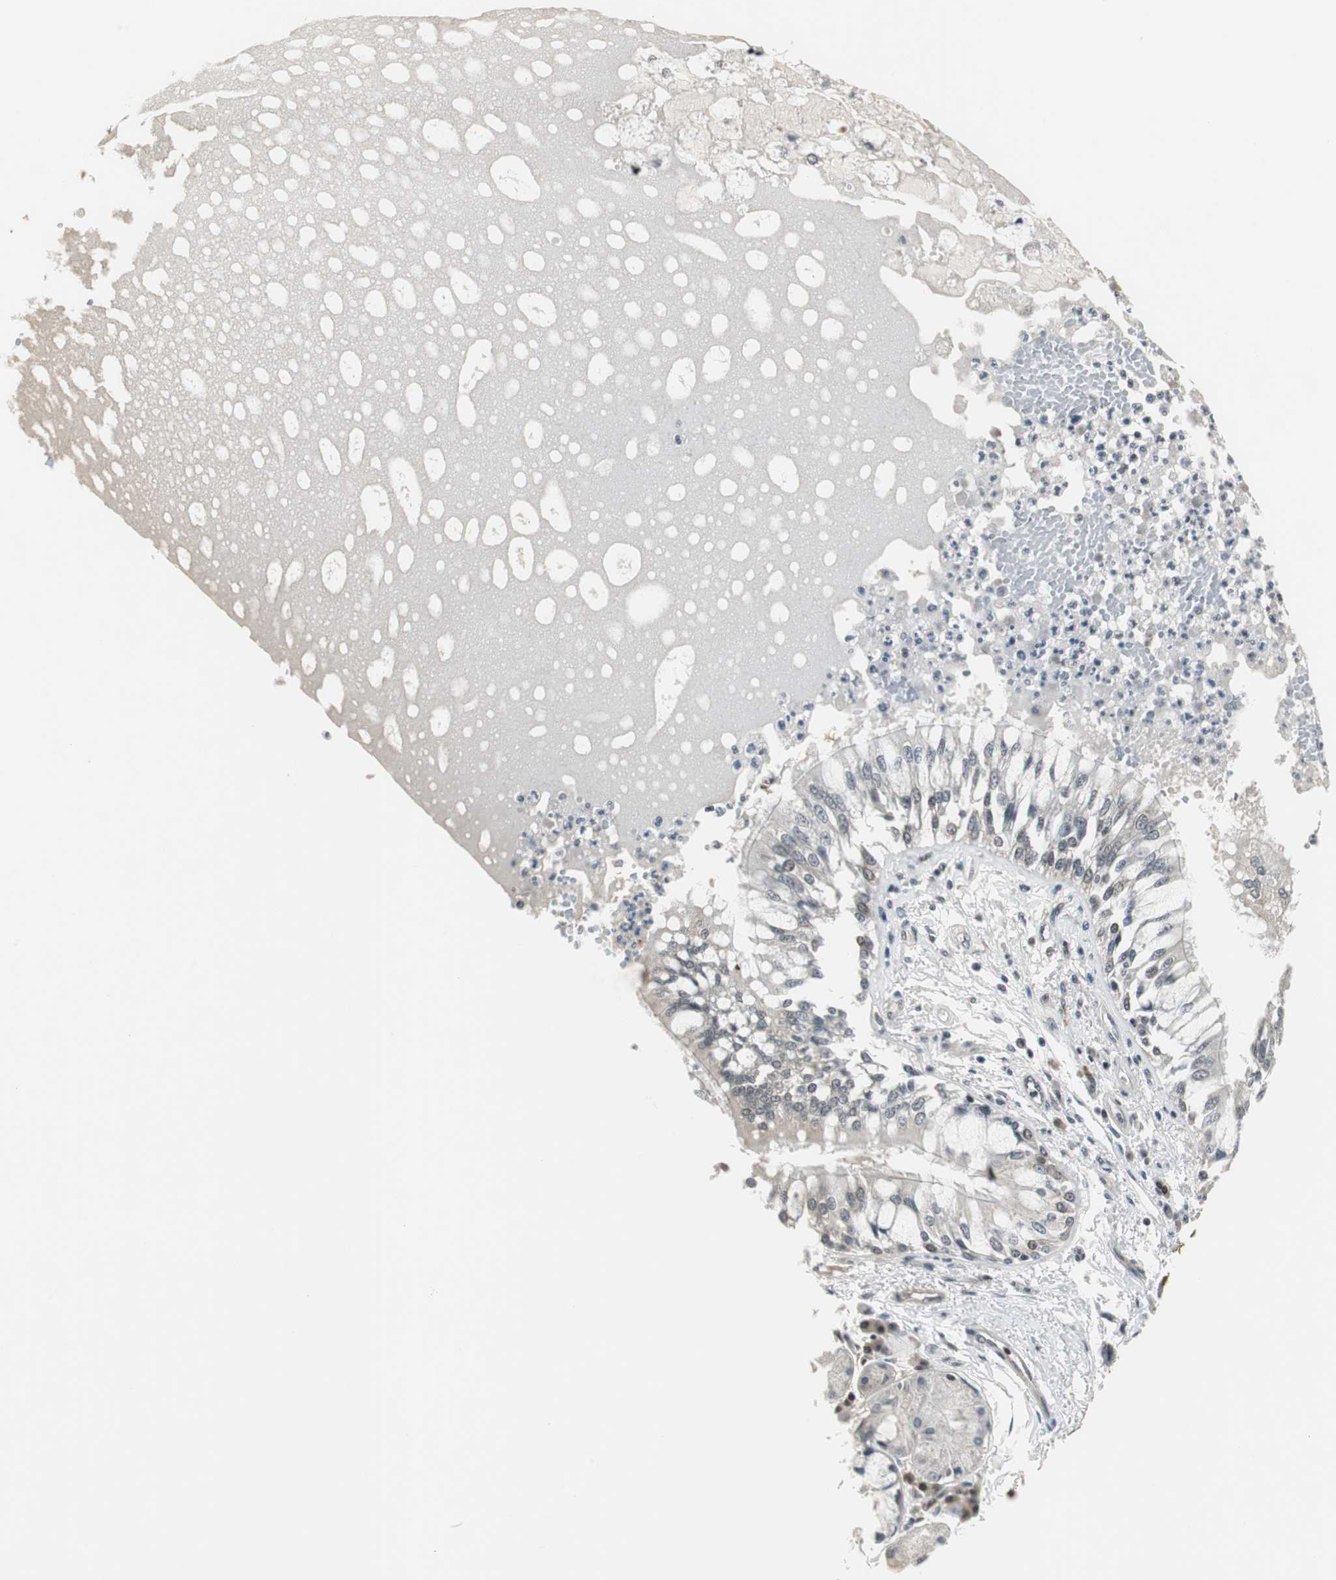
{"staining": {"intensity": "weak", "quantity": "<25%", "location": "cytoplasmic/membranous,nuclear"}, "tissue": "bronchus", "cell_type": "Respiratory epithelial cells", "image_type": "normal", "snomed": [{"axis": "morphology", "description": "Normal tissue, NOS"}, {"axis": "topography", "description": "Cartilage tissue"}, {"axis": "topography", "description": "Bronchus"}, {"axis": "topography", "description": "Lung"}], "caption": "Respiratory epithelial cells are negative for protein expression in benign human bronchus. (Brightfield microscopy of DAB (3,3'-diaminobenzidine) immunohistochemistry (IHC) at high magnification).", "gene": "MPG", "patient": {"sex": "female", "age": 49}}